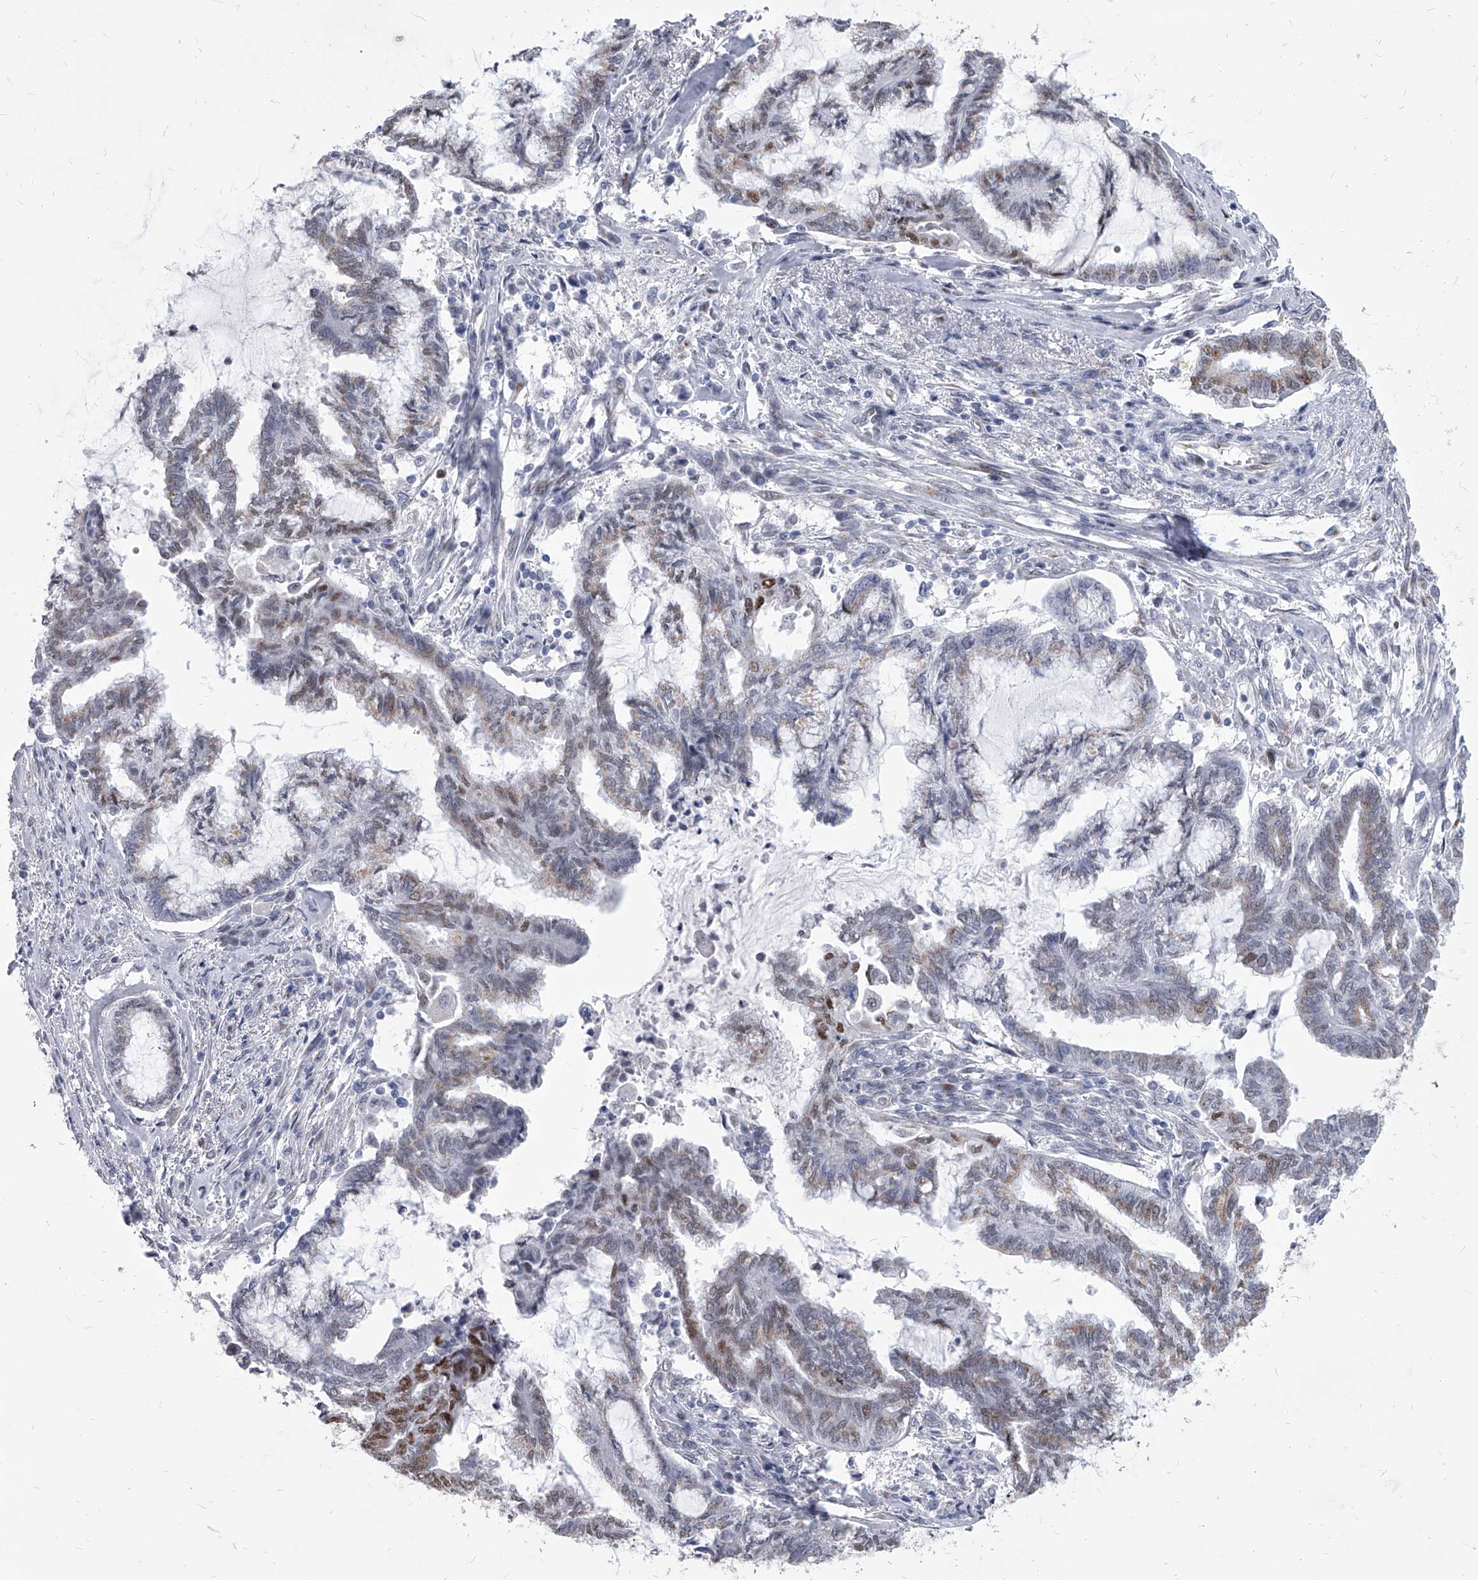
{"staining": {"intensity": "weak", "quantity": "25%-75%", "location": "cytoplasmic/membranous,nuclear"}, "tissue": "endometrial cancer", "cell_type": "Tumor cells", "image_type": "cancer", "snomed": [{"axis": "morphology", "description": "Adenocarcinoma, NOS"}, {"axis": "topography", "description": "Endometrium"}], "caption": "Tumor cells demonstrate low levels of weak cytoplasmic/membranous and nuclear staining in about 25%-75% of cells in human endometrial cancer.", "gene": "EVA1C", "patient": {"sex": "female", "age": 86}}